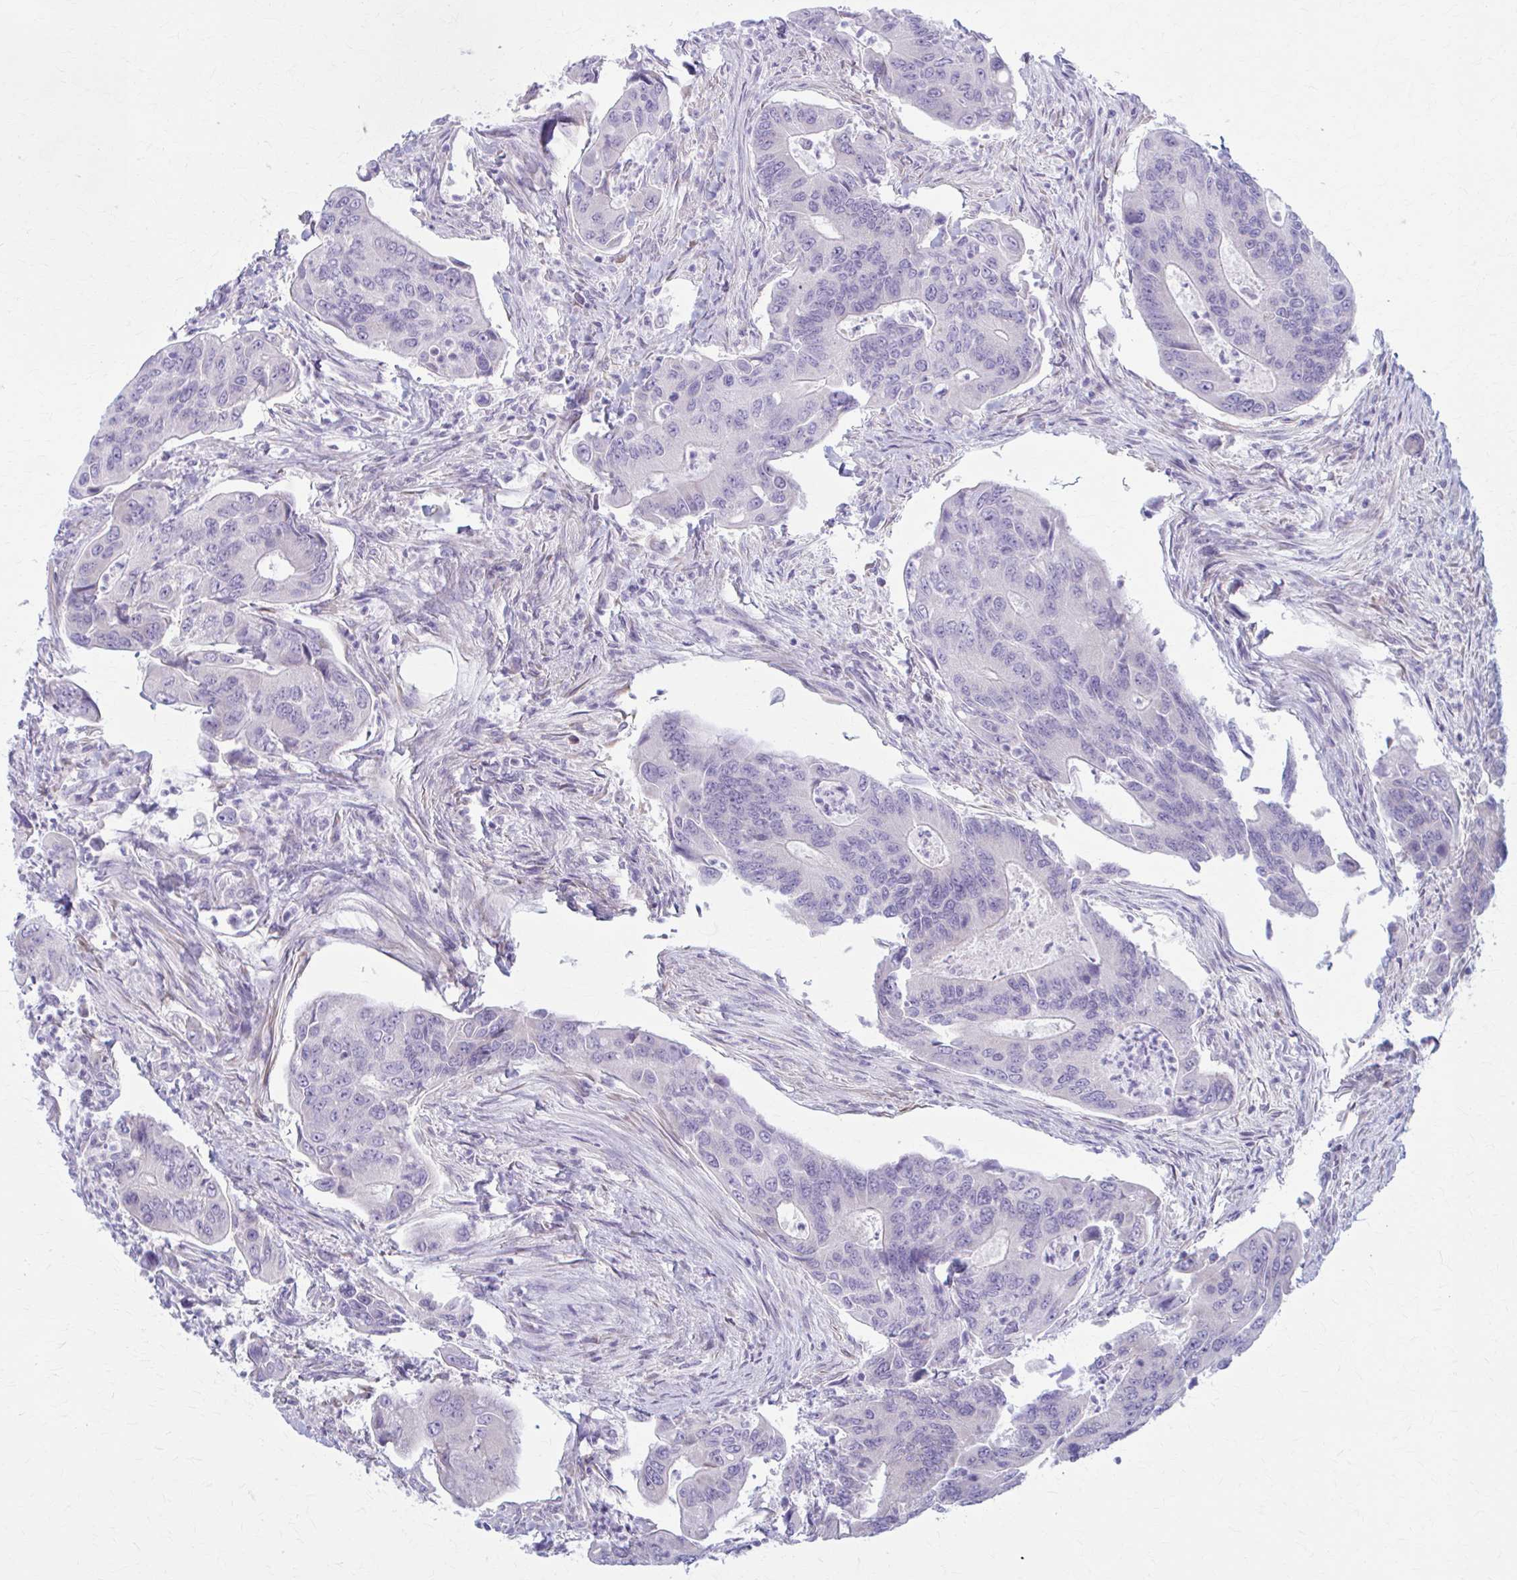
{"staining": {"intensity": "negative", "quantity": "none", "location": "none"}, "tissue": "colorectal cancer", "cell_type": "Tumor cells", "image_type": "cancer", "snomed": [{"axis": "morphology", "description": "Adenocarcinoma, NOS"}, {"axis": "topography", "description": "Colon"}], "caption": "Immunohistochemistry micrograph of neoplastic tissue: colorectal adenocarcinoma stained with DAB (3,3'-diaminobenzidine) exhibits no significant protein expression in tumor cells. Brightfield microscopy of immunohistochemistry stained with DAB (brown) and hematoxylin (blue), captured at high magnification.", "gene": "PRKRA", "patient": {"sex": "female", "age": 67}}